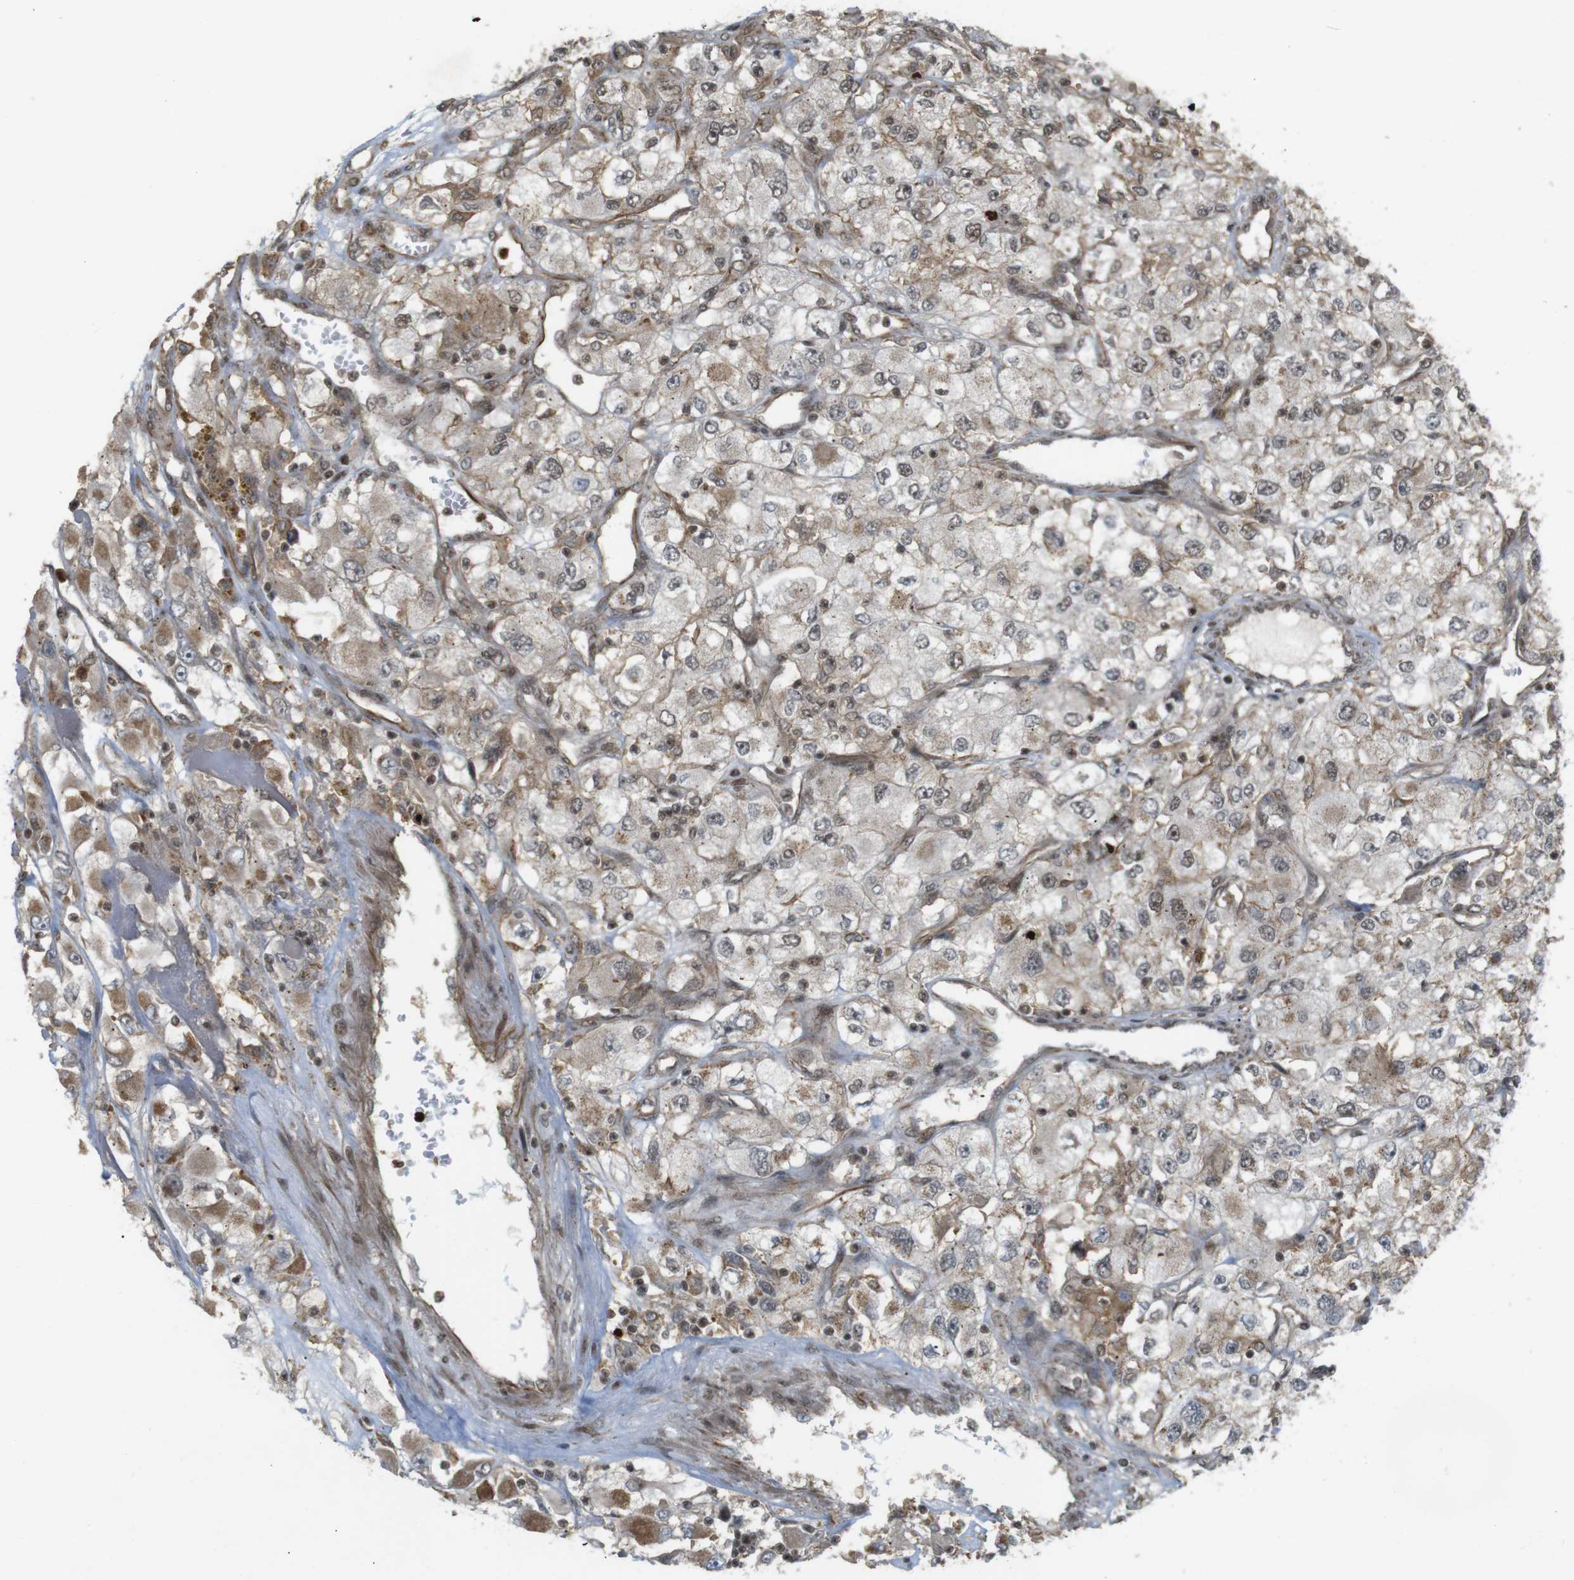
{"staining": {"intensity": "moderate", "quantity": ">75%", "location": "cytoplasmic/membranous"}, "tissue": "renal cancer", "cell_type": "Tumor cells", "image_type": "cancer", "snomed": [{"axis": "morphology", "description": "Adenocarcinoma, NOS"}, {"axis": "topography", "description": "Kidney"}], "caption": "IHC micrograph of human renal adenocarcinoma stained for a protein (brown), which shows medium levels of moderate cytoplasmic/membranous expression in about >75% of tumor cells.", "gene": "SP2", "patient": {"sex": "female", "age": 52}}